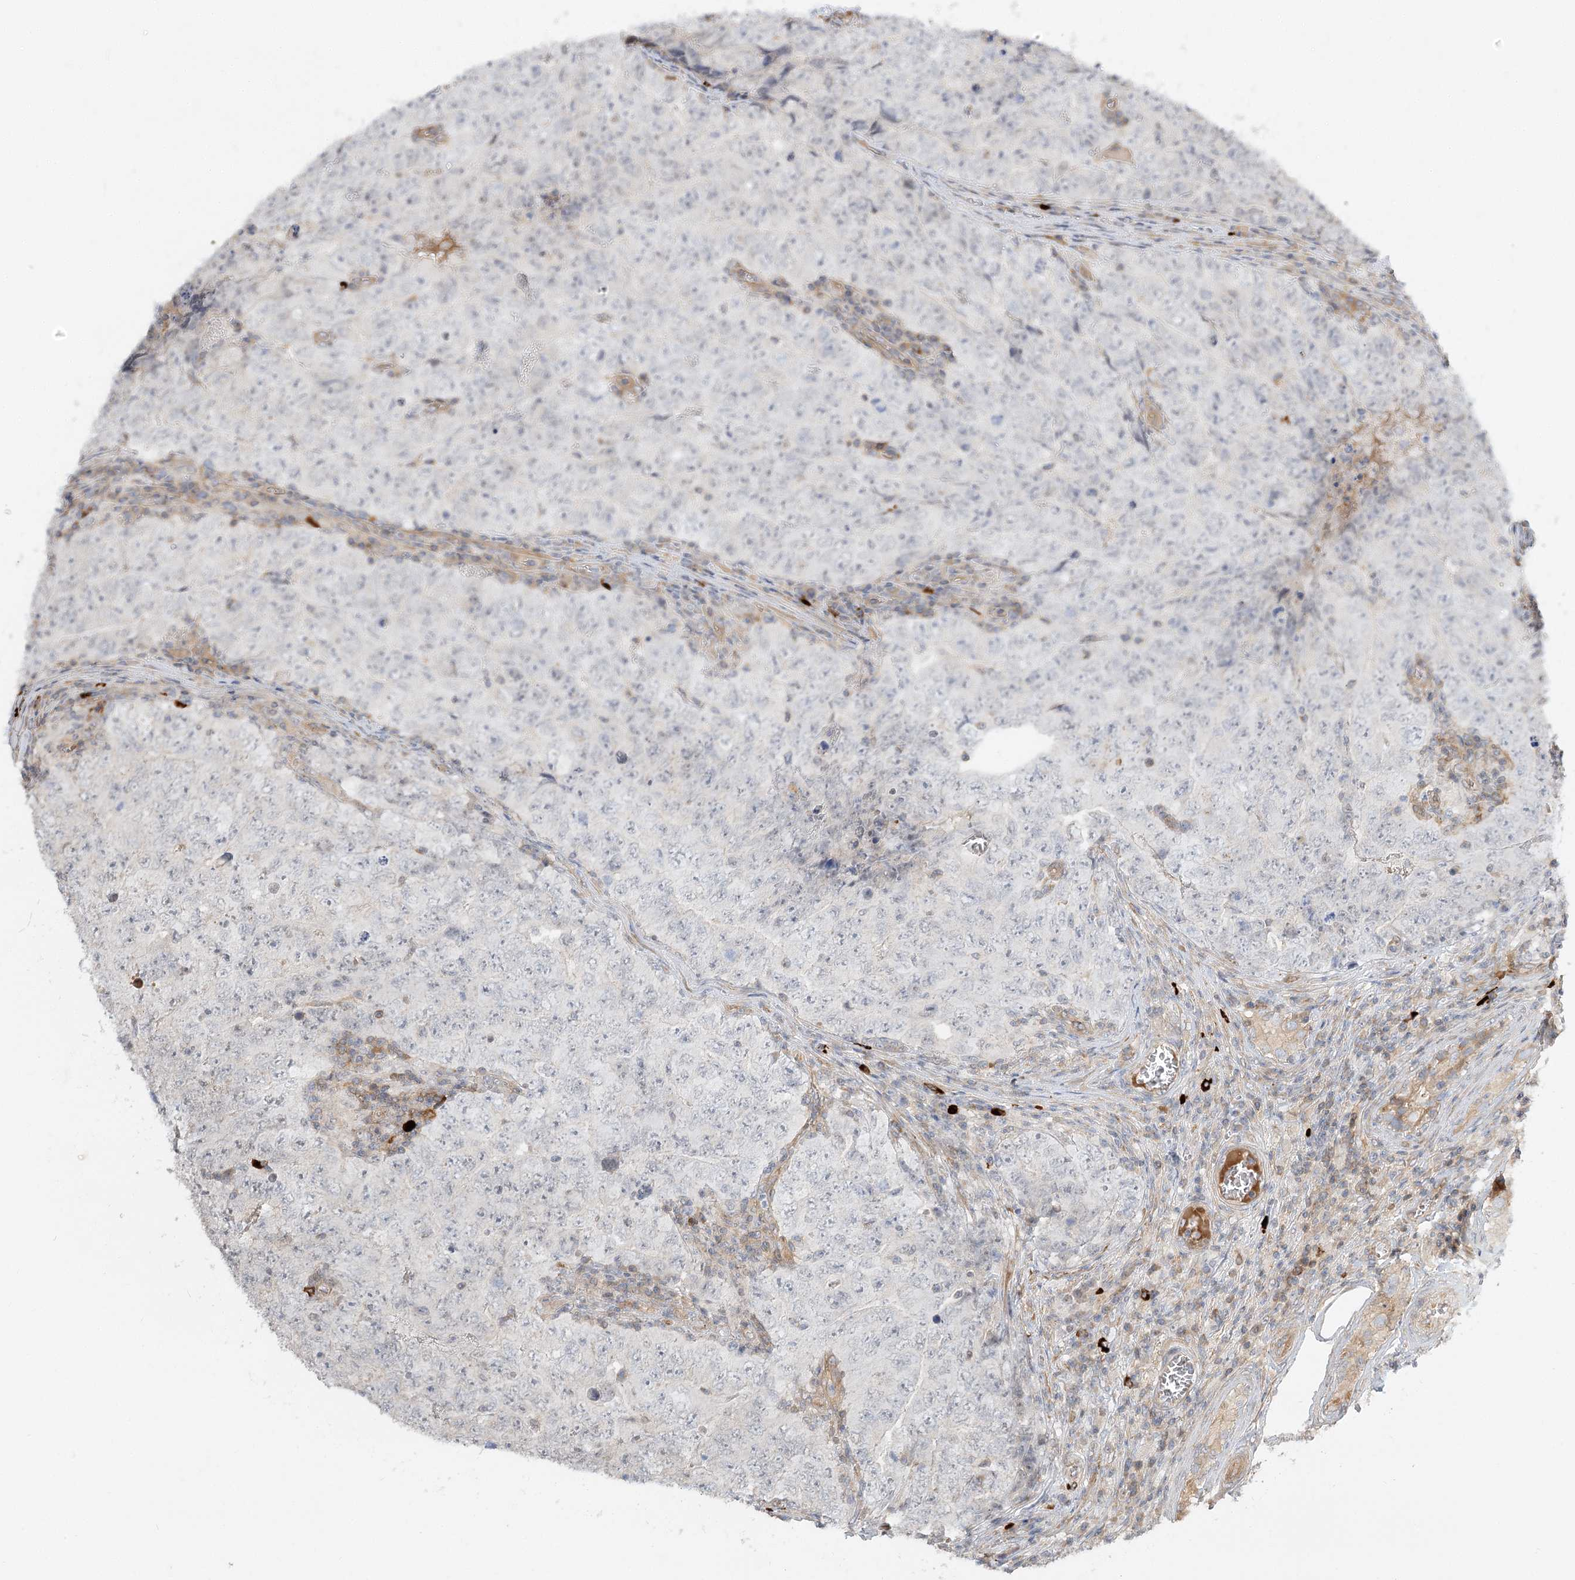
{"staining": {"intensity": "negative", "quantity": "none", "location": "none"}, "tissue": "testis cancer", "cell_type": "Tumor cells", "image_type": "cancer", "snomed": [{"axis": "morphology", "description": "Carcinoma, Embryonal, NOS"}, {"axis": "topography", "description": "Testis"}], "caption": "Immunohistochemistry (IHC) photomicrograph of neoplastic tissue: testis embryonal carcinoma stained with DAB shows no significant protein staining in tumor cells.", "gene": "GUCY2C", "patient": {"sex": "male", "age": 26}}